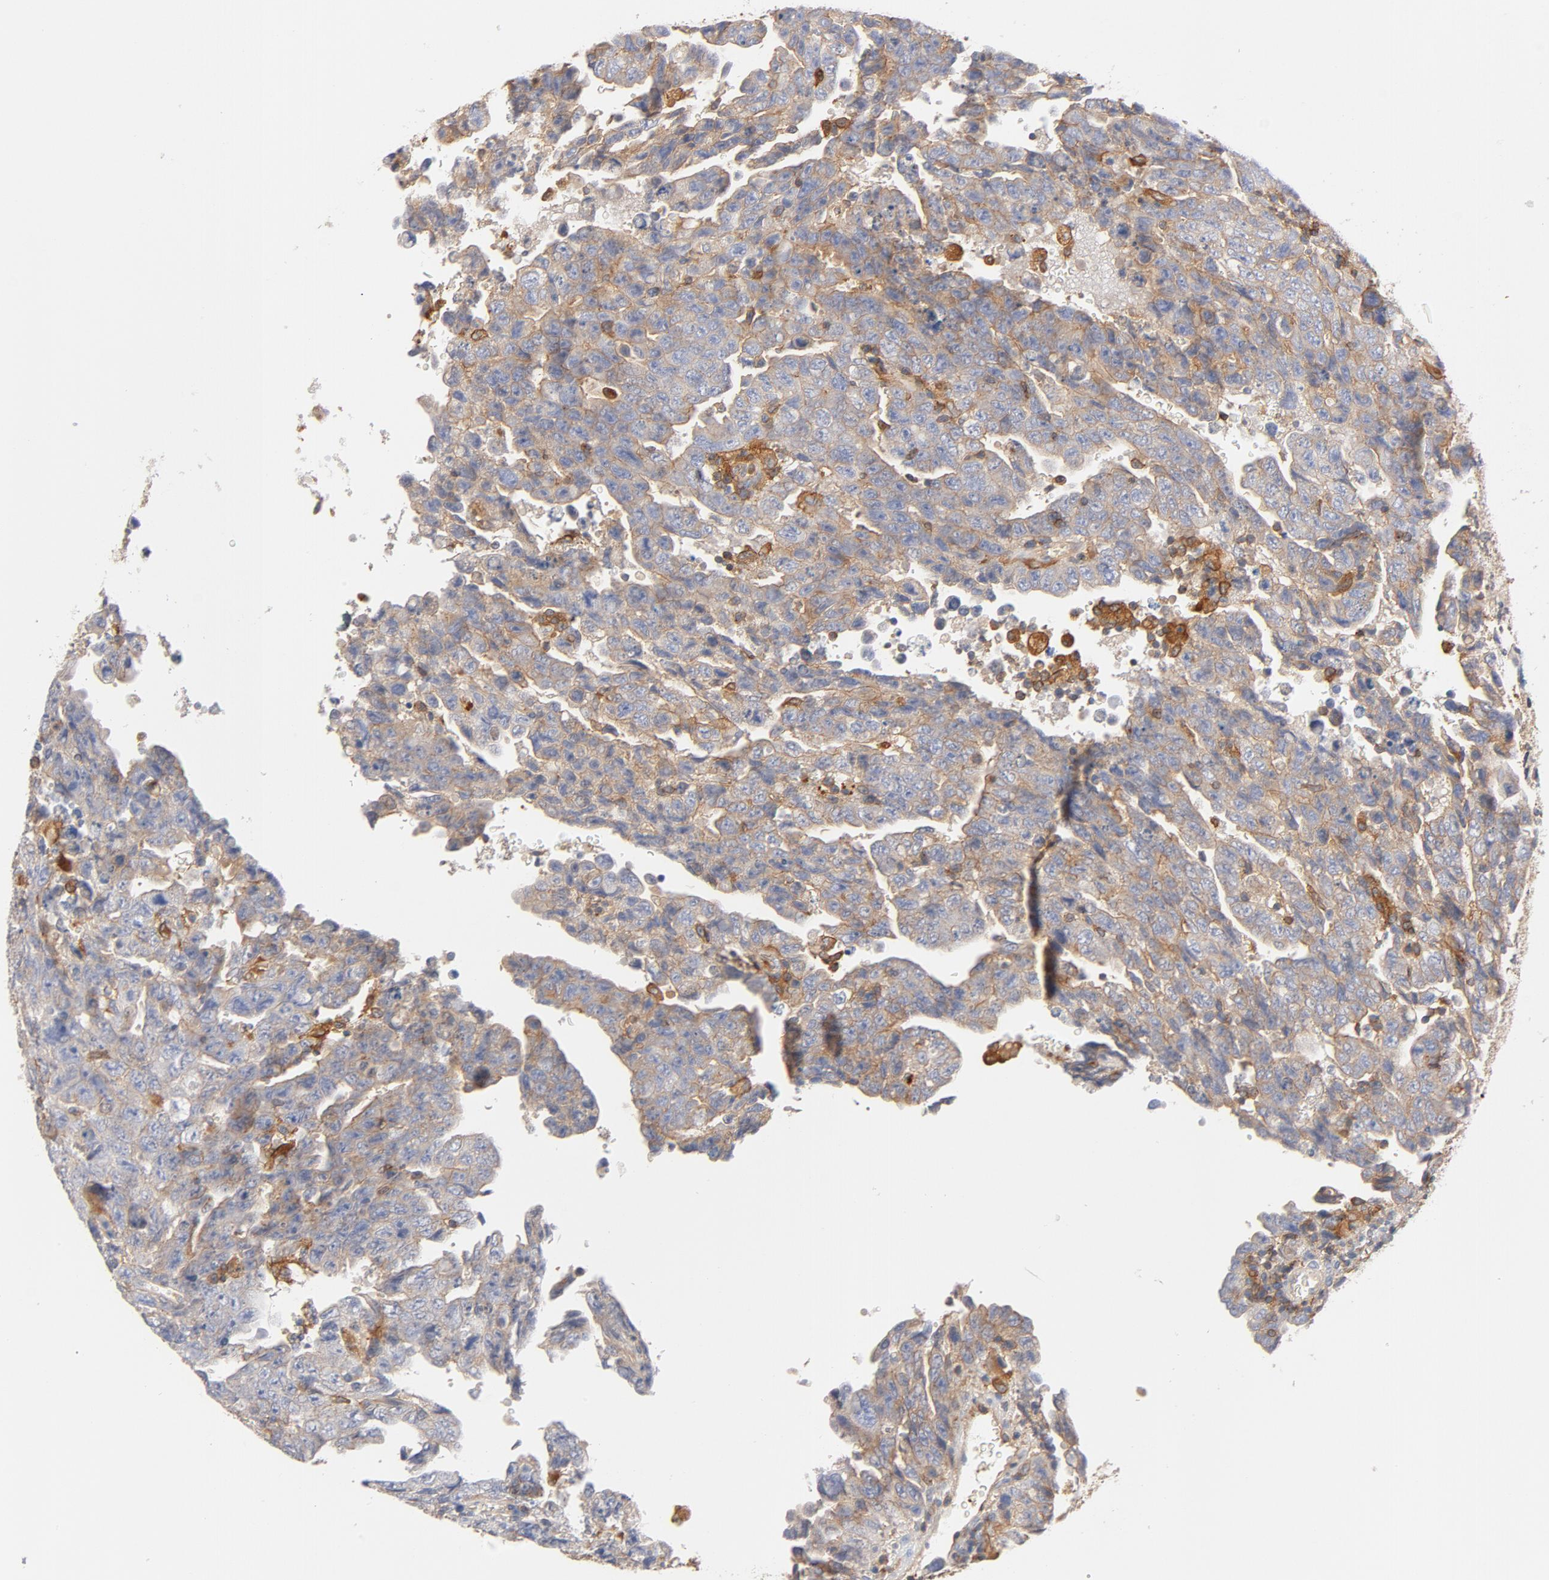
{"staining": {"intensity": "weak", "quantity": ">75%", "location": "cytoplasmic/membranous"}, "tissue": "testis cancer", "cell_type": "Tumor cells", "image_type": "cancer", "snomed": [{"axis": "morphology", "description": "Carcinoma, Embryonal, NOS"}, {"axis": "topography", "description": "Testis"}], "caption": "Brown immunohistochemical staining in testis embryonal carcinoma reveals weak cytoplasmic/membranous expression in approximately >75% of tumor cells.", "gene": "SRC", "patient": {"sex": "male", "age": 28}}